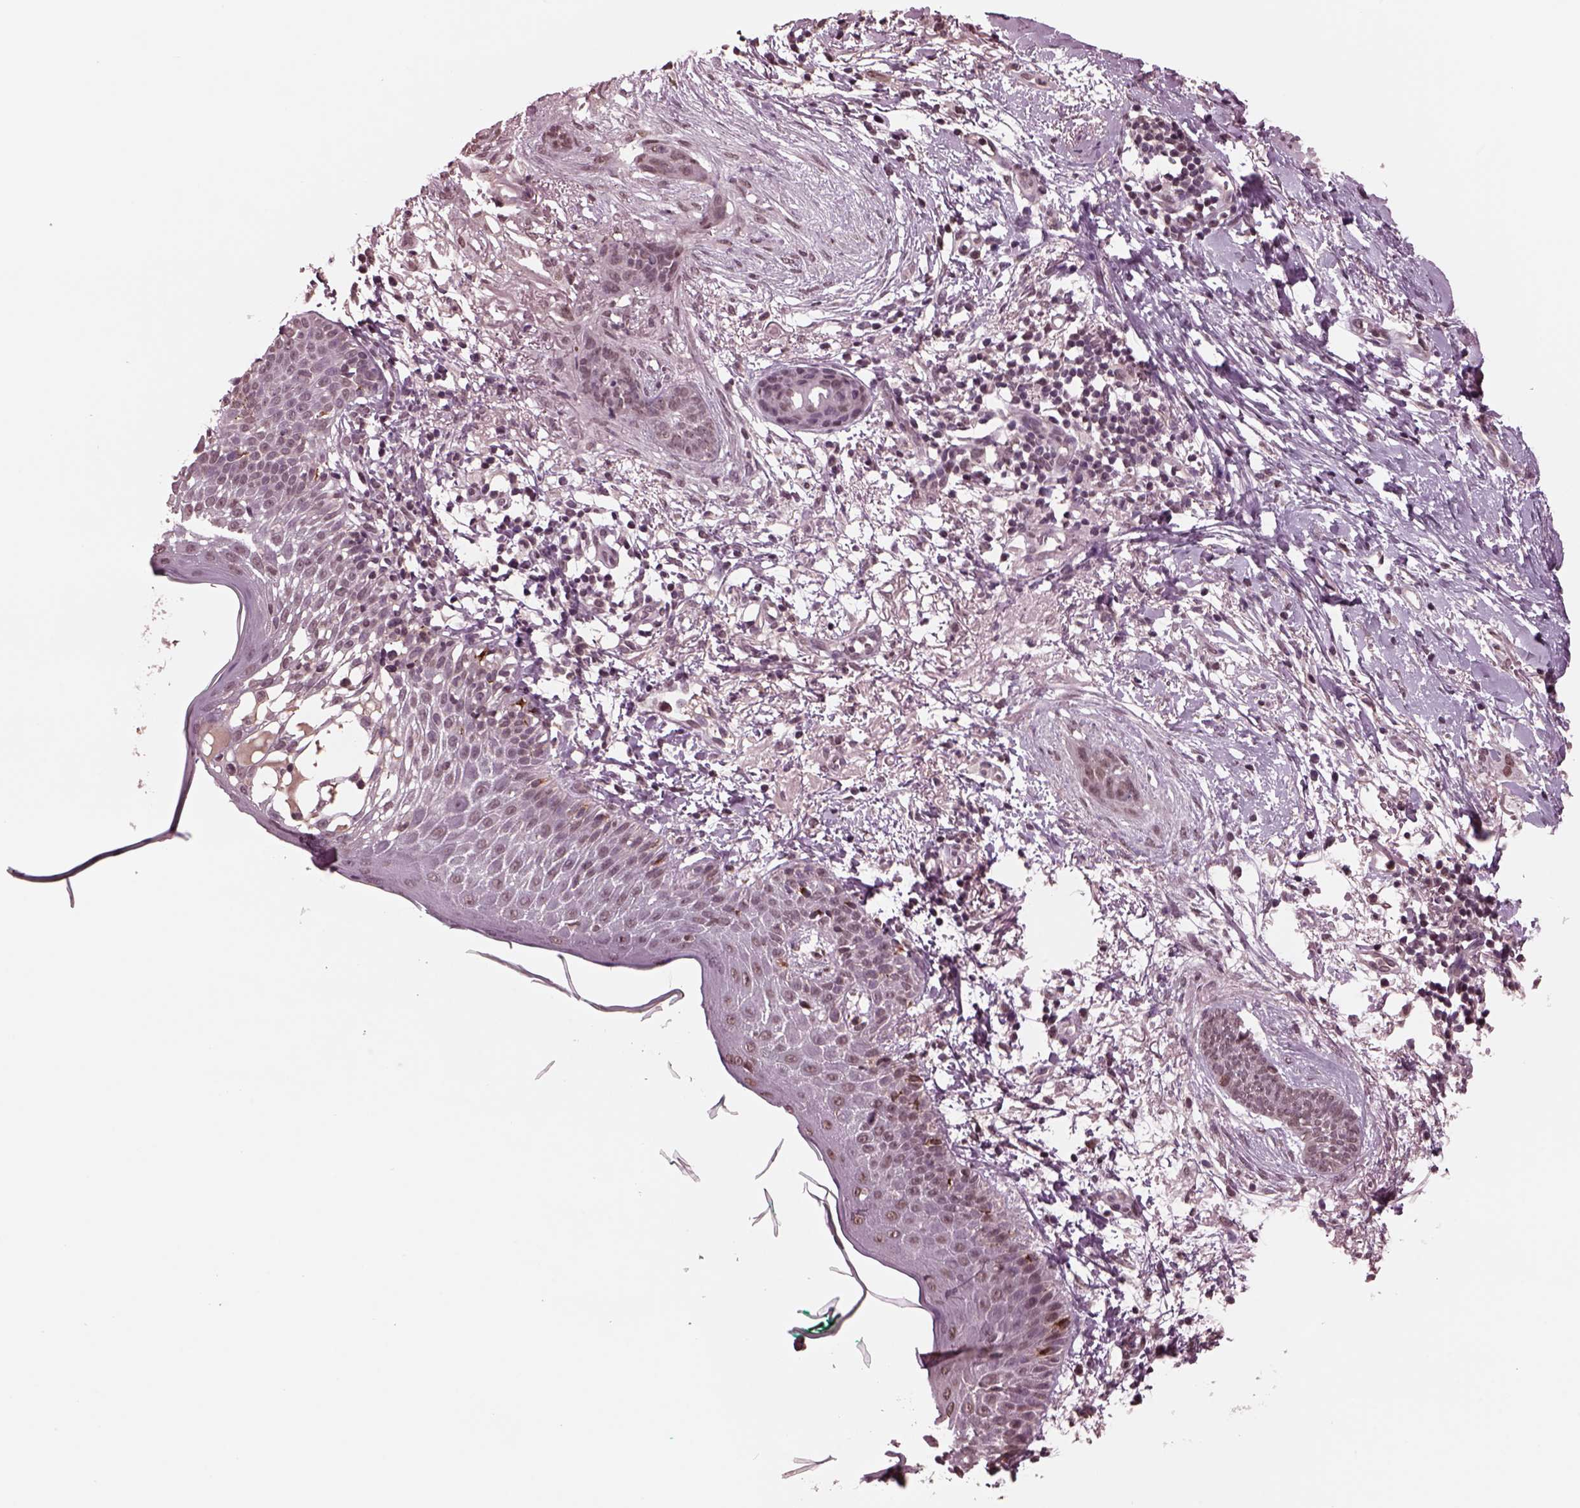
{"staining": {"intensity": "weak", "quantity": "<25%", "location": "nuclear"}, "tissue": "skin cancer", "cell_type": "Tumor cells", "image_type": "cancer", "snomed": [{"axis": "morphology", "description": "Normal tissue, NOS"}, {"axis": "morphology", "description": "Basal cell carcinoma"}, {"axis": "topography", "description": "Skin"}], "caption": "Histopathology image shows no protein staining in tumor cells of basal cell carcinoma (skin) tissue.", "gene": "NAP1L5", "patient": {"sex": "male", "age": 84}}